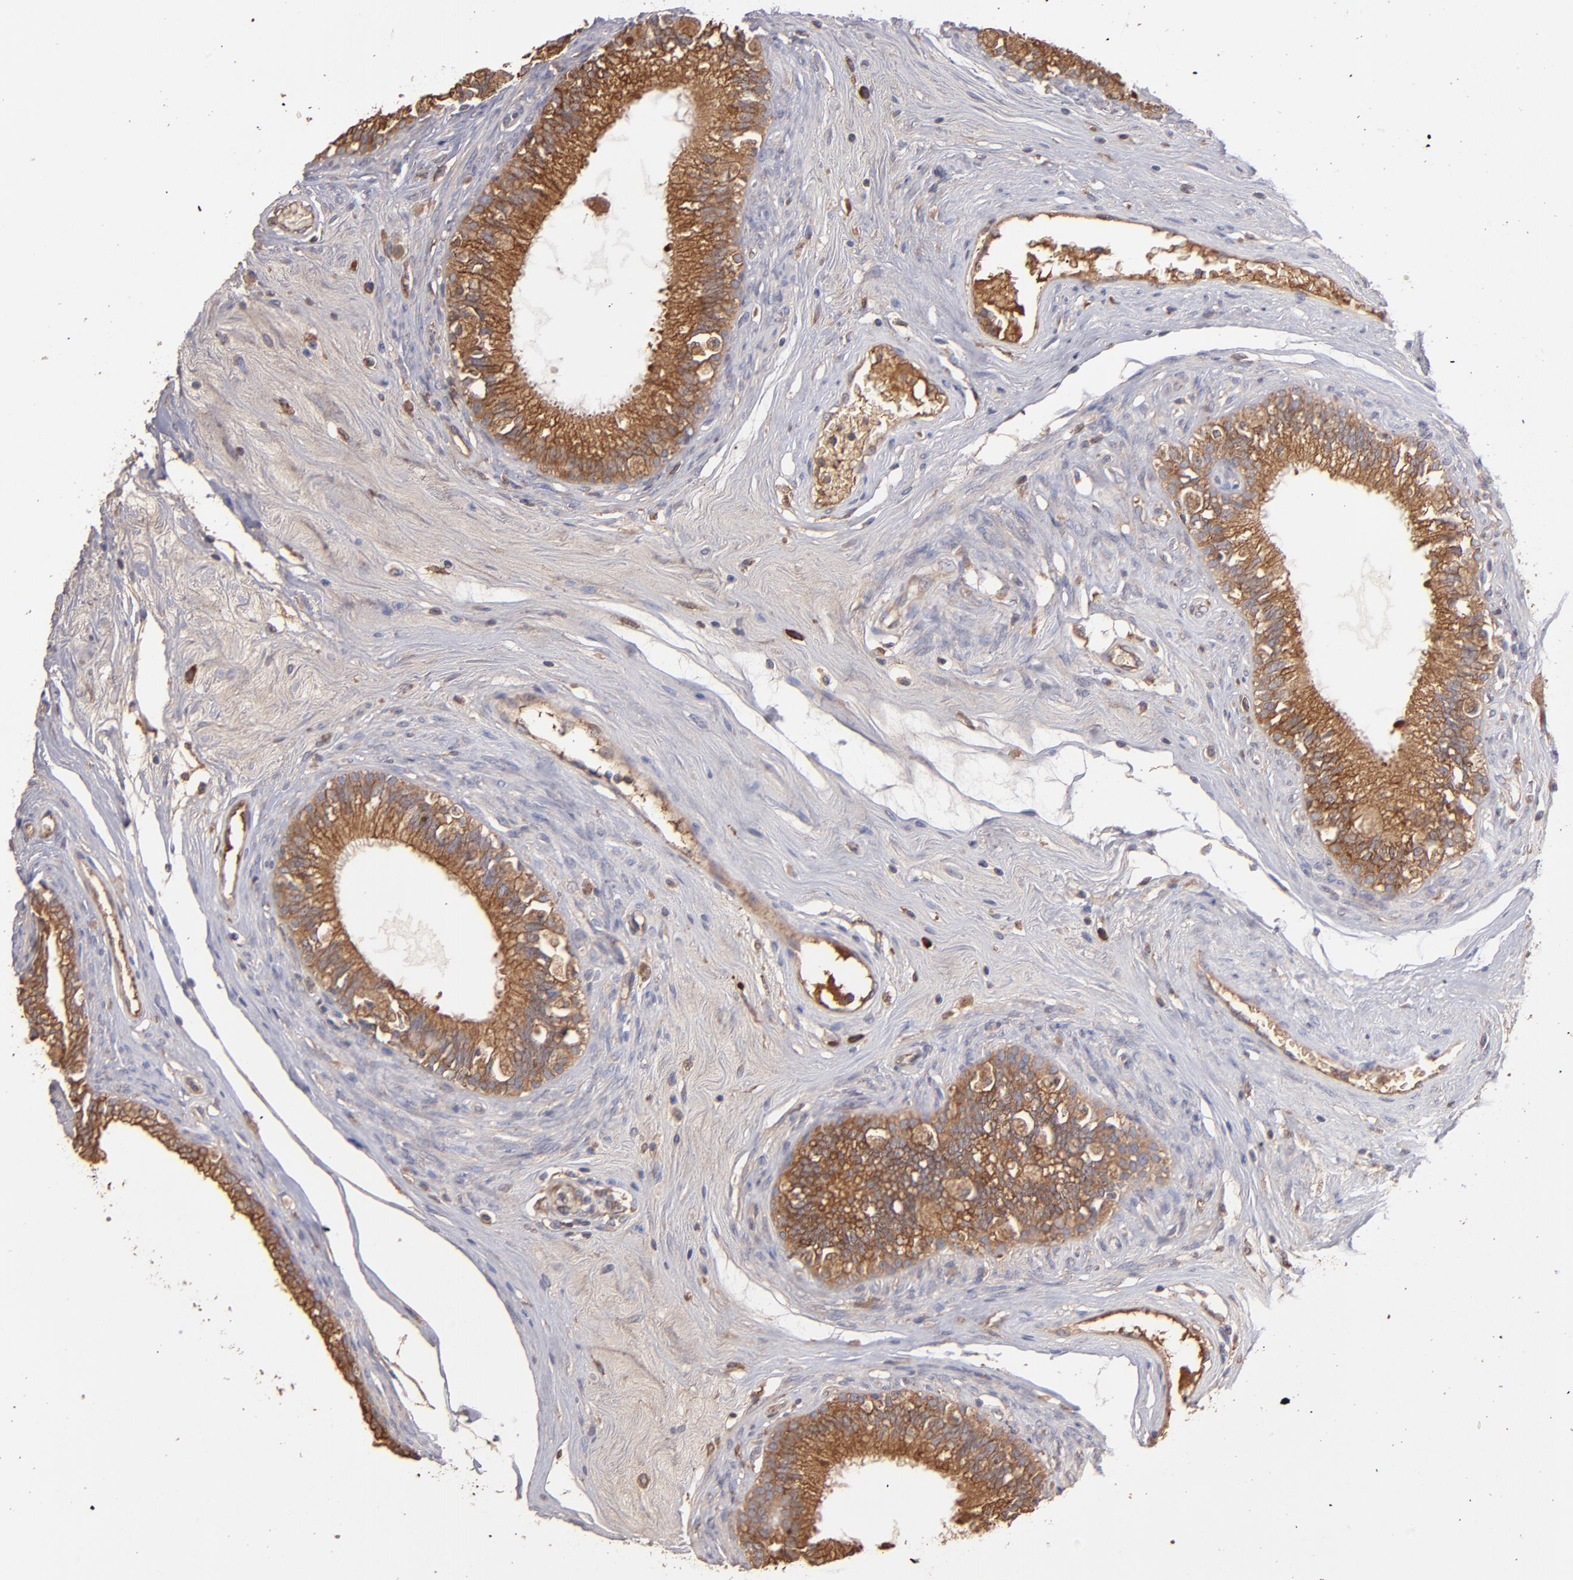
{"staining": {"intensity": "moderate", "quantity": ">75%", "location": "cytoplasmic/membranous"}, "tissue": "epididymis", "cell_type": "Glandular cells", "image_type": "normal", "snomed": [{"axis": "morphology", "description": "Normal tissue, NOS"}, {"axis": "morphology", "description": "Inflammation, NOS"}, {"axis": "topography", "description": "Epididymis"}], "caption": "Epididymis stained with a brown dye demonstrates moderate cytoplasmic/membranous positive staining in approximately >75% of glandular cells.", "gene": "NFKBIE", "patient": {"sex": "male", "age": 84}}